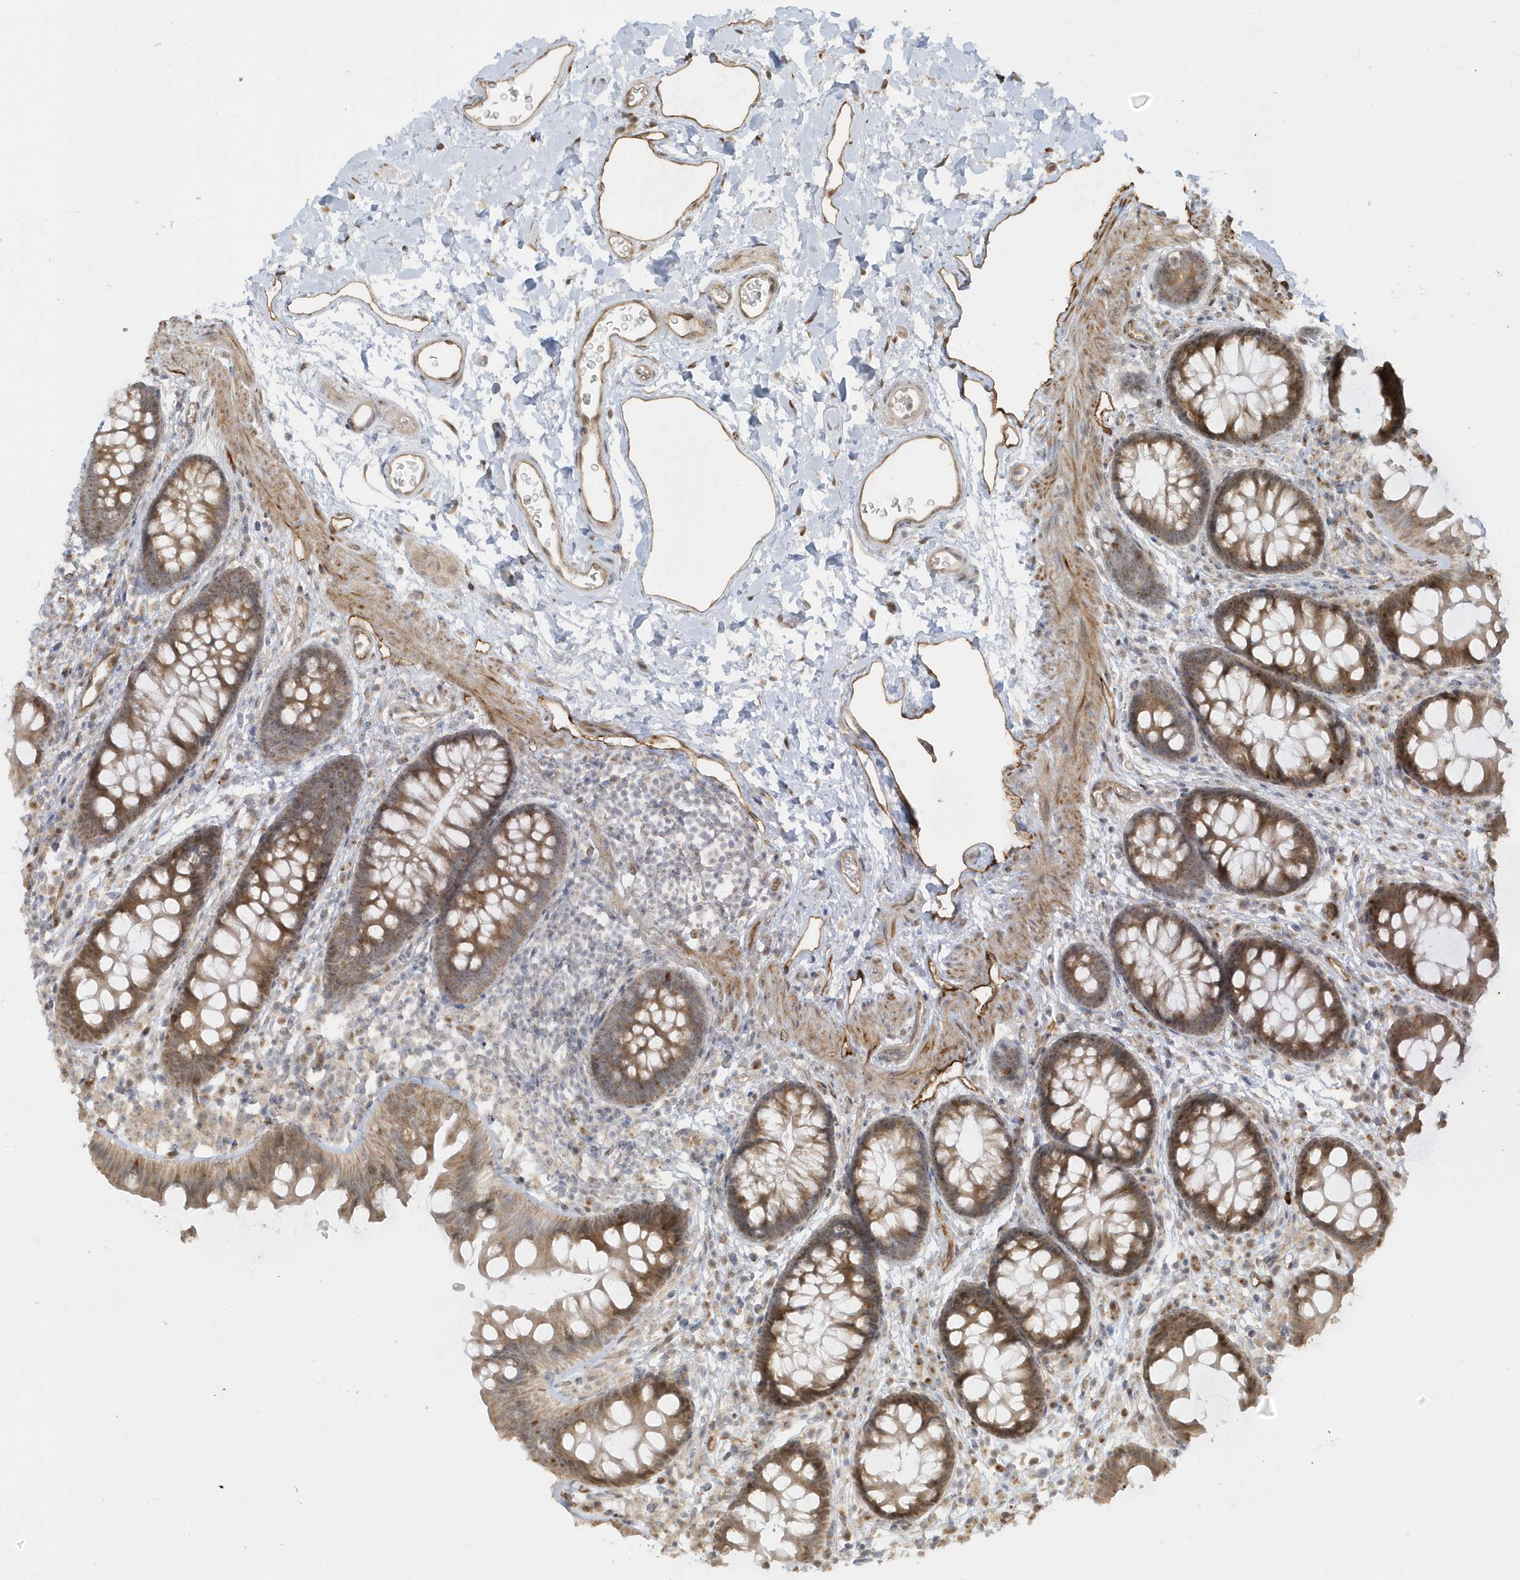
{"staining": {"intensity": "moderate", "quantity": ">75%", "location": "cytoplasmic/membranous"}, "tissue": "colon", "cell_type": "Endothelial cells", "image_type": "normal", "snomed": [{"axis": "morphology", "description": "Normal tissue, NOS"}, {"axis": "topography", "description": "Colon"}], "caption": "Human colon stained for a protein (brown) displays moderate cytoplasmic/membranous positive expression in about >75% of endothelial cells.", "gene": "ECM2", "patient": {"sex": "female", "age": 62}}